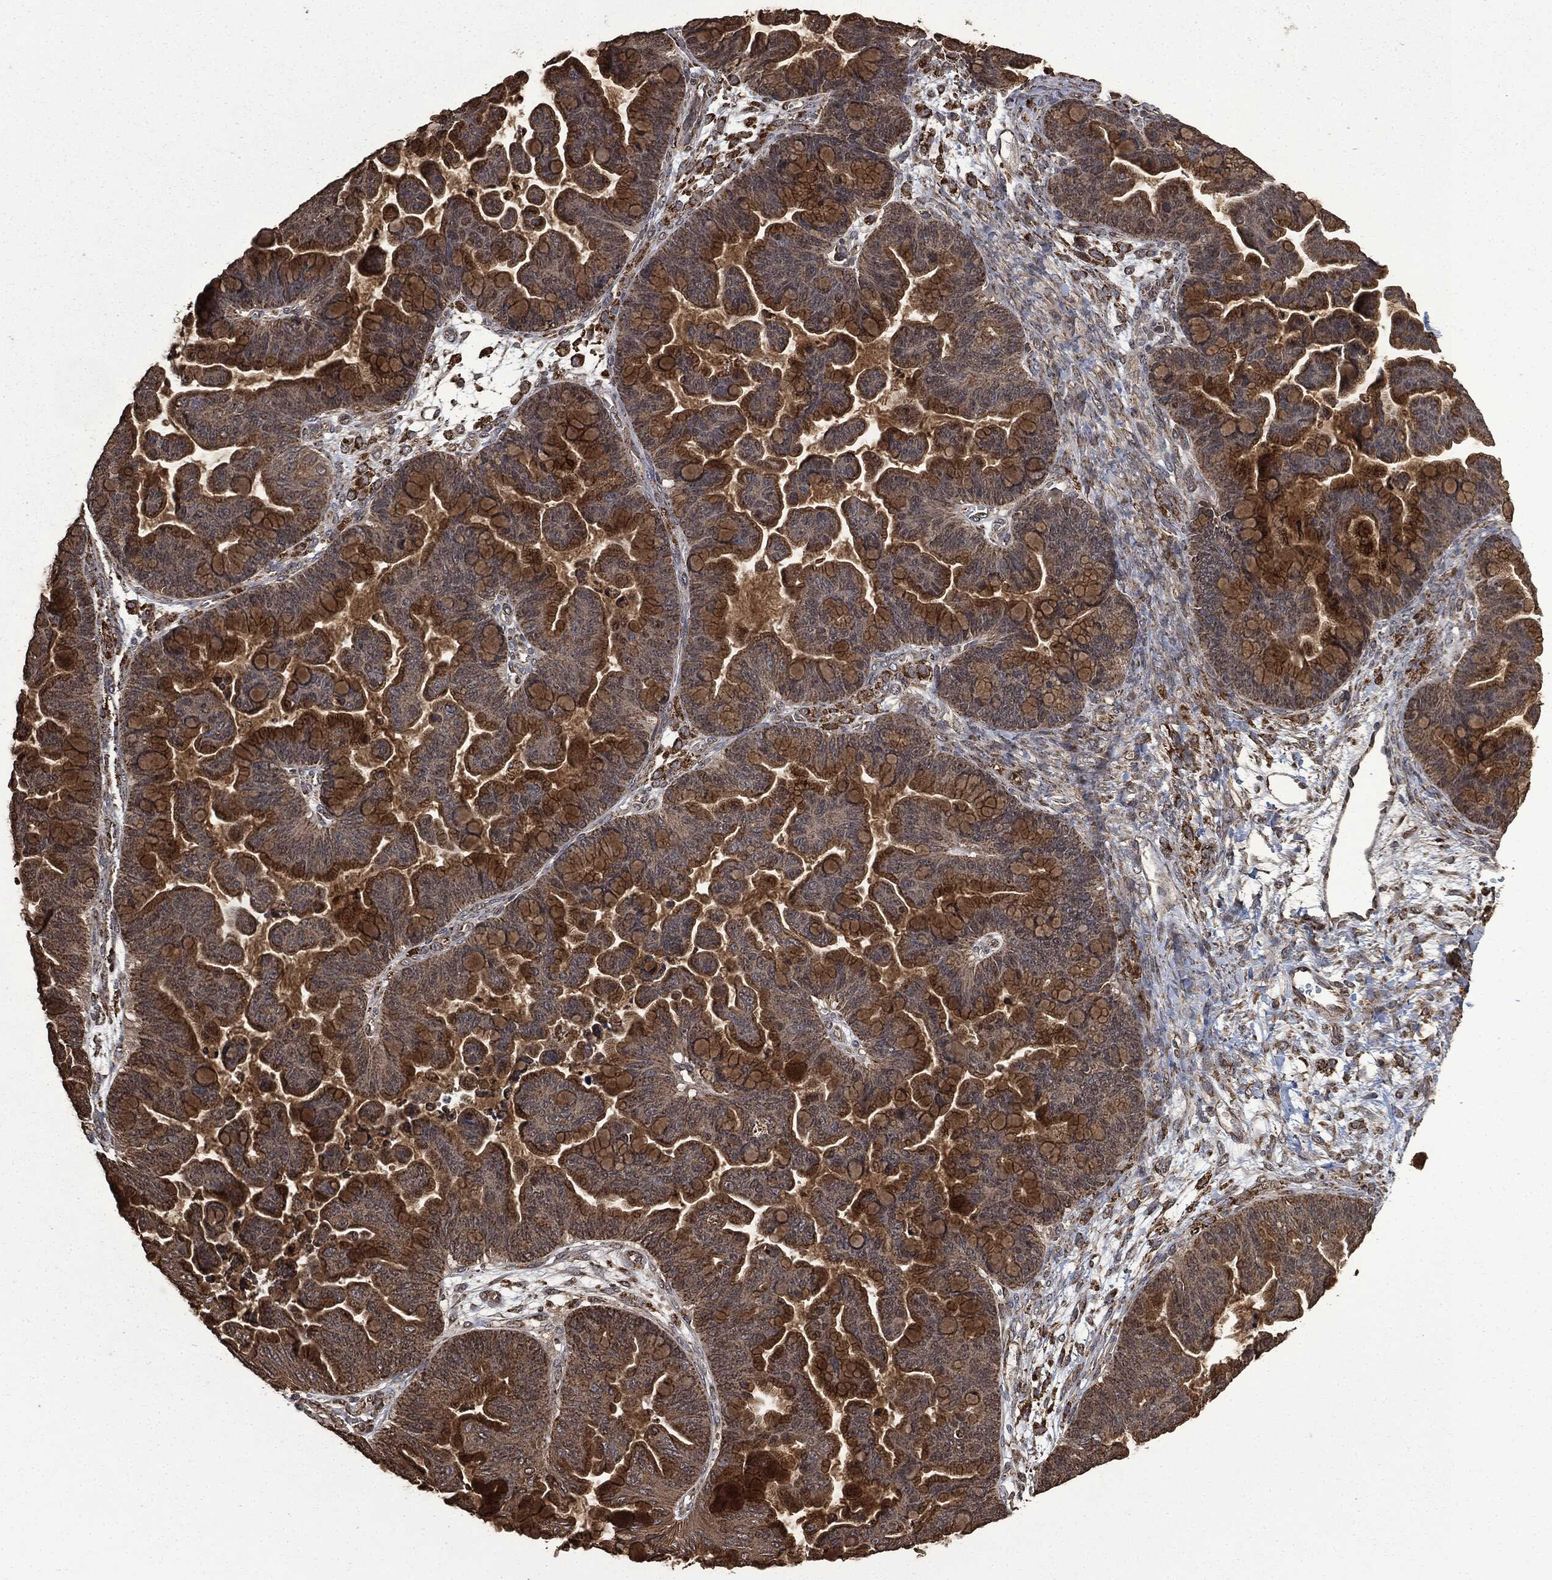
{"staining": {"intensity": "strong", "quantity": "<25%", "location": "cytoplasmic/membranous"}, "tissue": "ovarian cancer", "cell_type": "Tumor cells", "image_type": "cancer", "snomed": [{"axis": "morphology", "description": "Cystadenocarcinoma, mucinous, NOS"}, {"axis": "topography", "description": "Ovary"}], "caption": "Human ovarian cancer stained with a protein marker demonstrates strong staining in tumor cells.", "gene": "LIG3", "patient": {"sex": "female", "age": 67}}